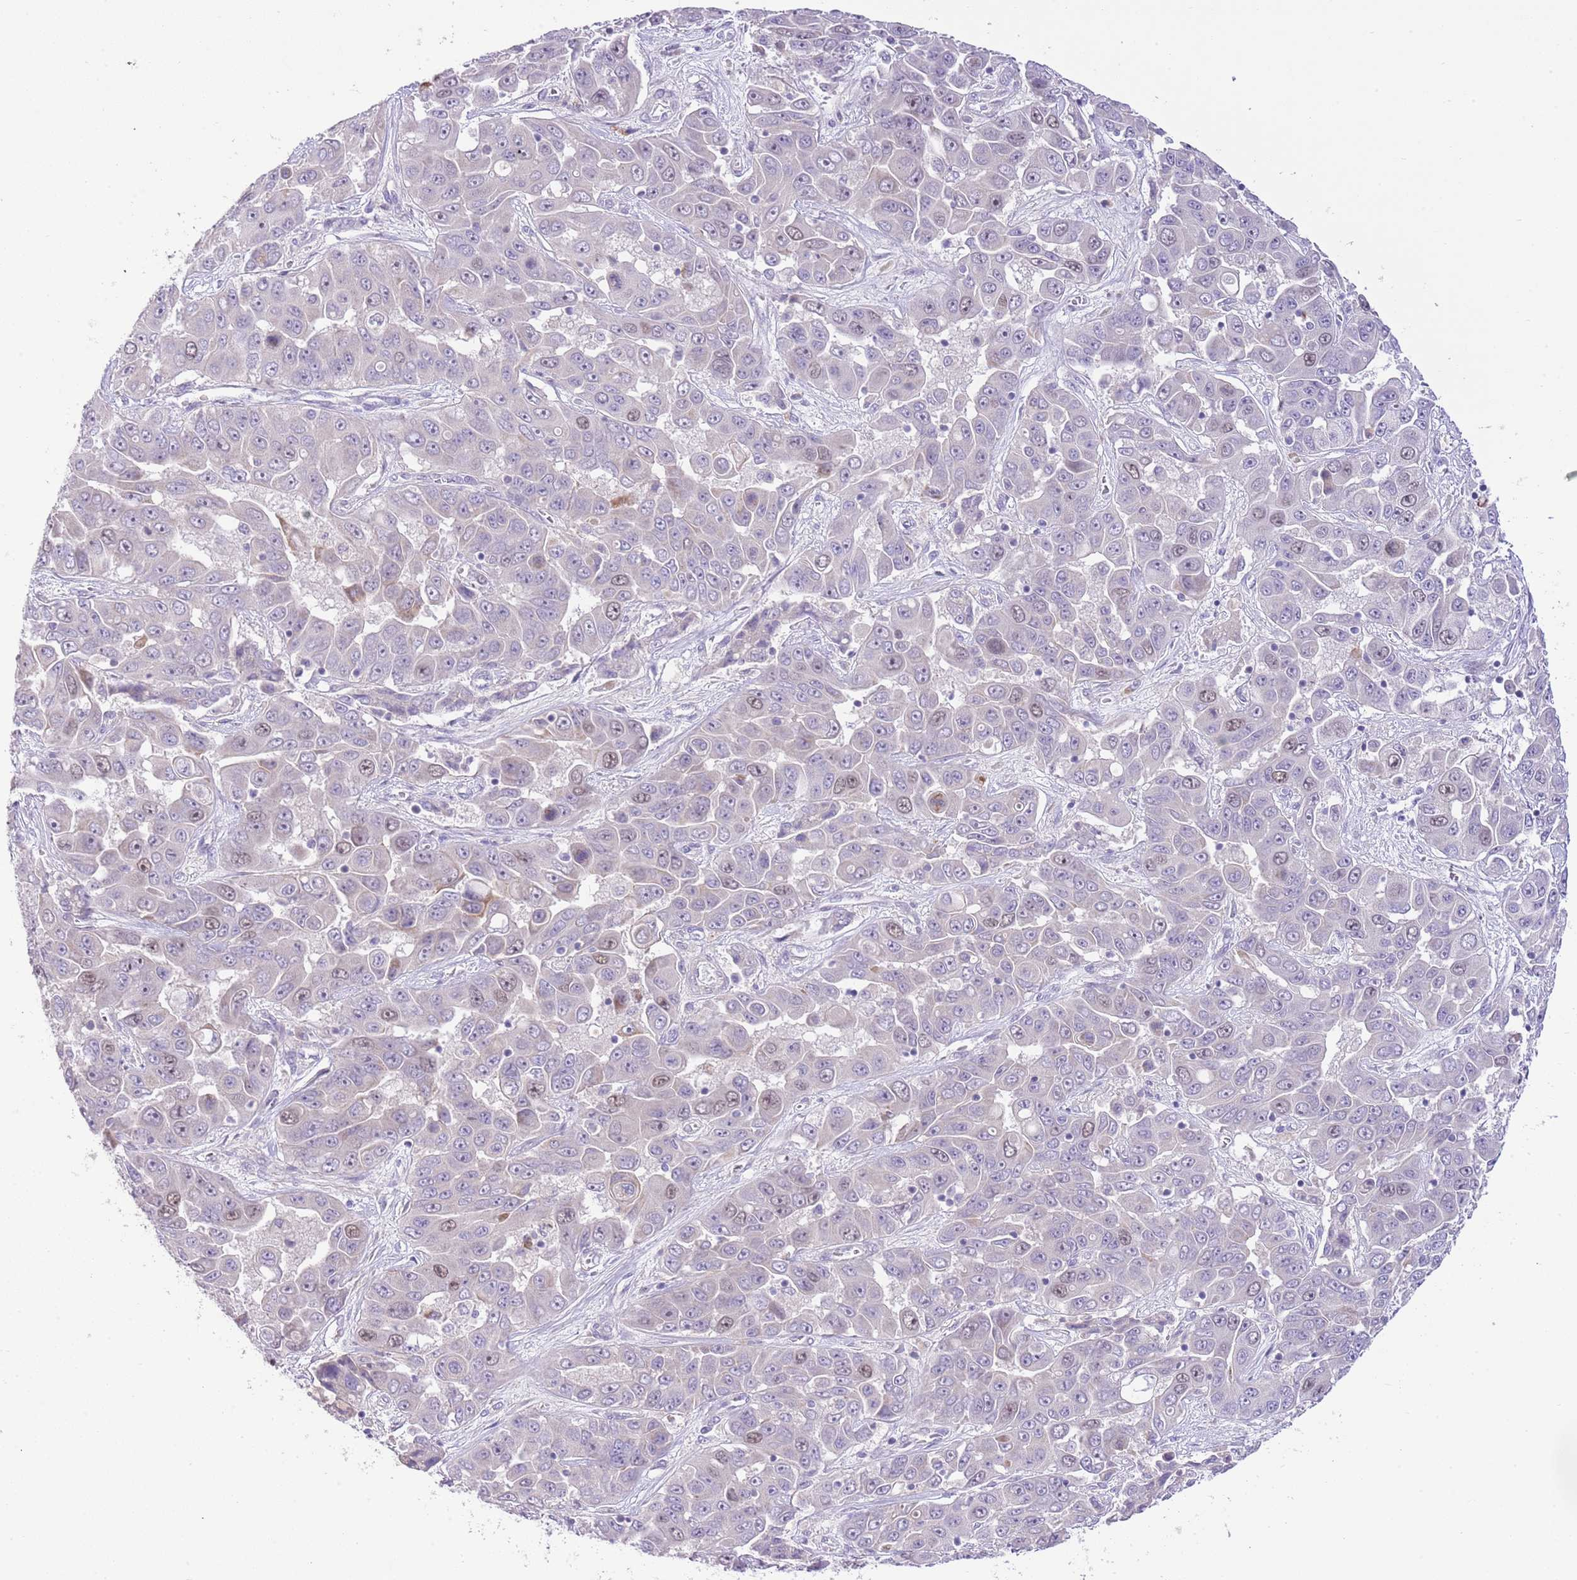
{"staining": {"intensity": "weak", "quantity": "<25%", "location": "nuclear"}, "tissue": "liver cancer", "cell_type": "Tumor cells", "image_type": "cancer", "snomed": [{"axis": "morphology", "description": "Cholangiocarcinoma"}, {"axis": "topography", "description": "Liver"}], "caption": "Liver cholangiocarcinoma was stained to show a protein in brown. There is no significant positivity in tumor cells.", "gene": "FBRSL1", "patient": {"sex": "female", "age": 52}}